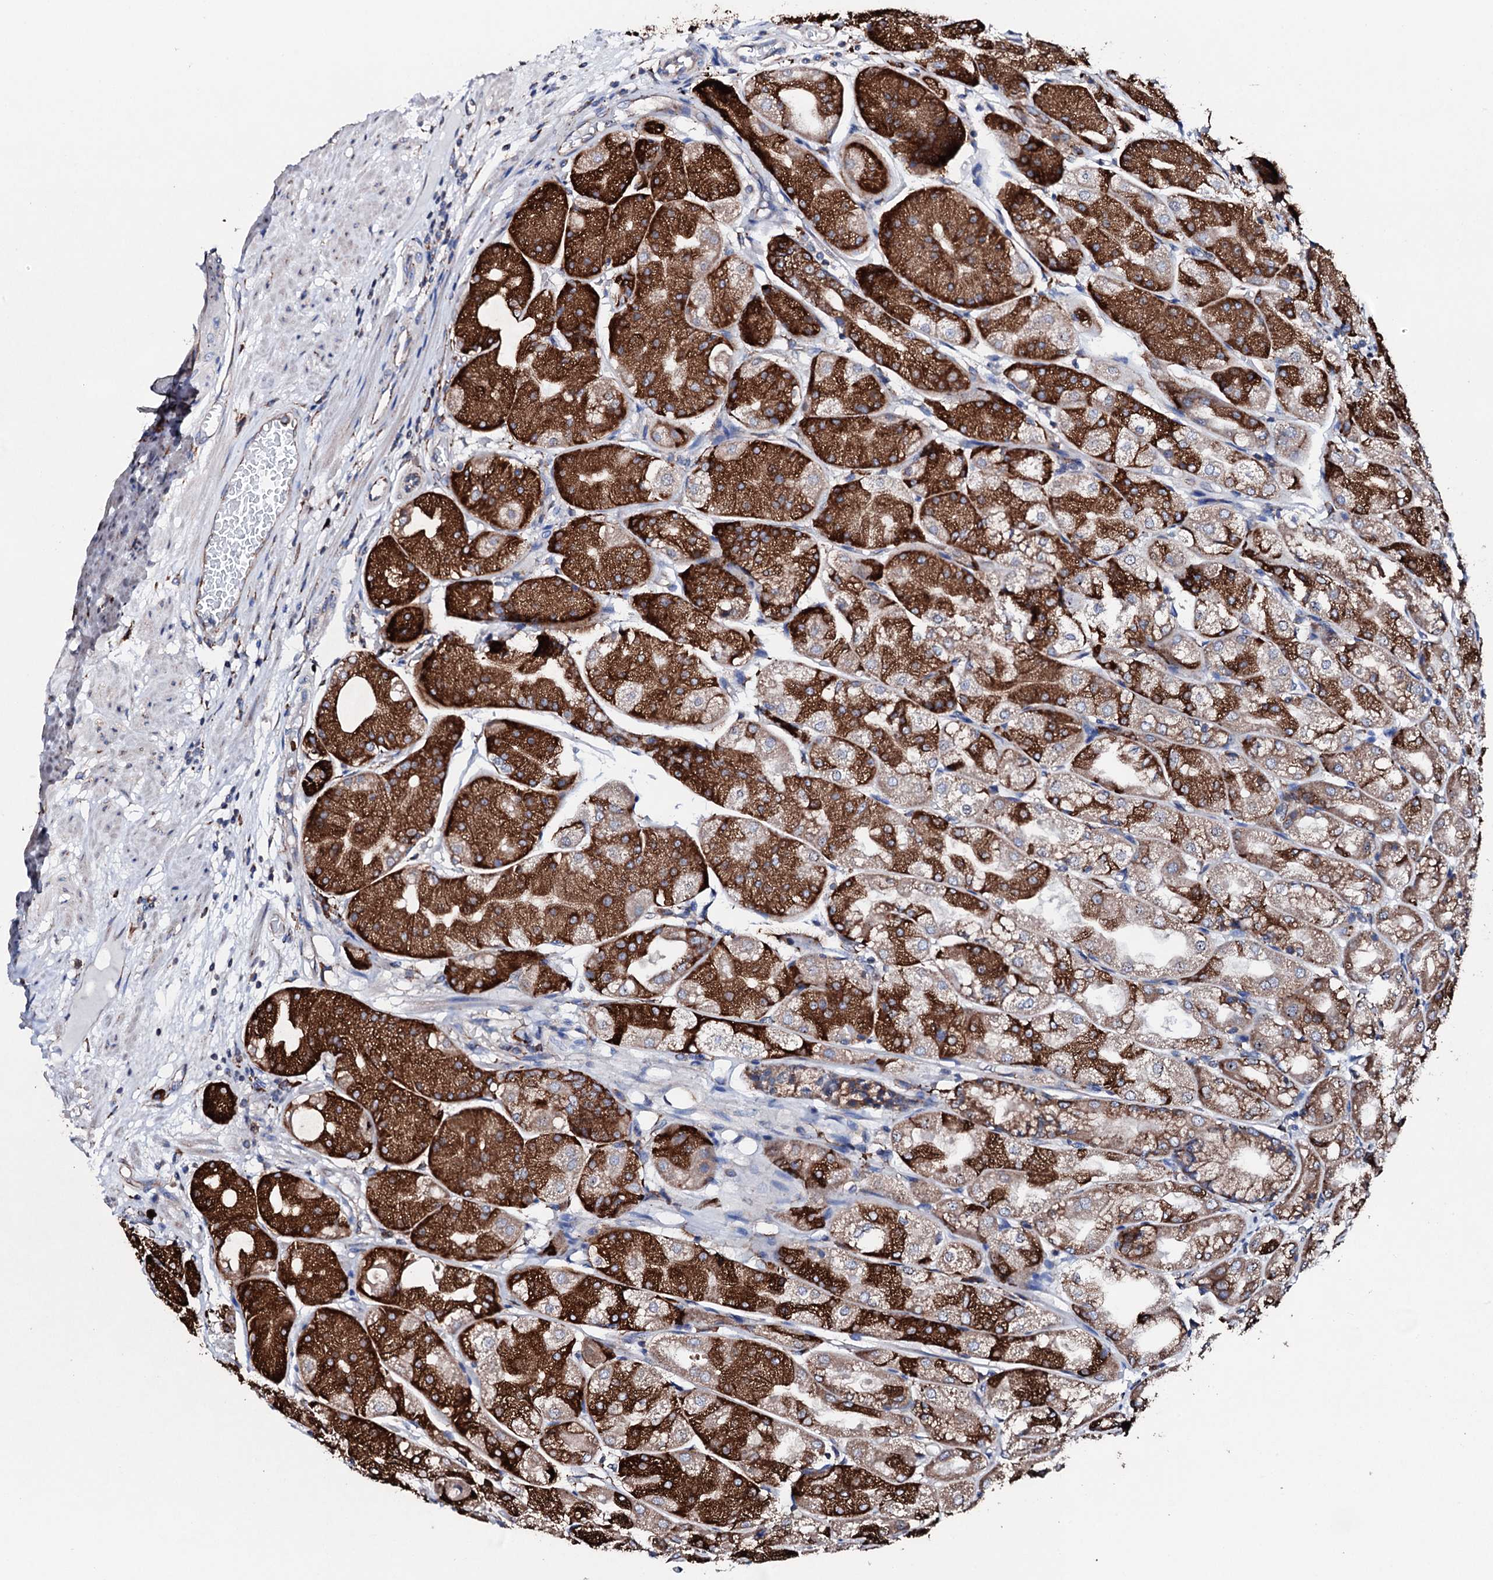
{"staining": {"intensity": "strong", "quantity": ">75%", "location": "cytoplasmic/membranous"}, "tissue": "stomach", "cell_type": "Glandular cells", "image_type": "normal", "snomed": [{"axis": "morphology", "description": "Normal tissue, NOS"}, {"axis": "topography", "description": "Stomach, upper"}], "caption": "Immunohistochemical staining of benign human stomach displays >75% levels of strong cytoplasmic/membranous protein positivity in approximately >75% of glandular cells. The protein of interest is stained brown, and the nuclei are stained in blue (DAB (3,3'-diaminobenzidine) IHC with brightfield microscopy, high magnification).", "gene": "AMDHD1", "patient": {"sex": "male", "age": 72}}